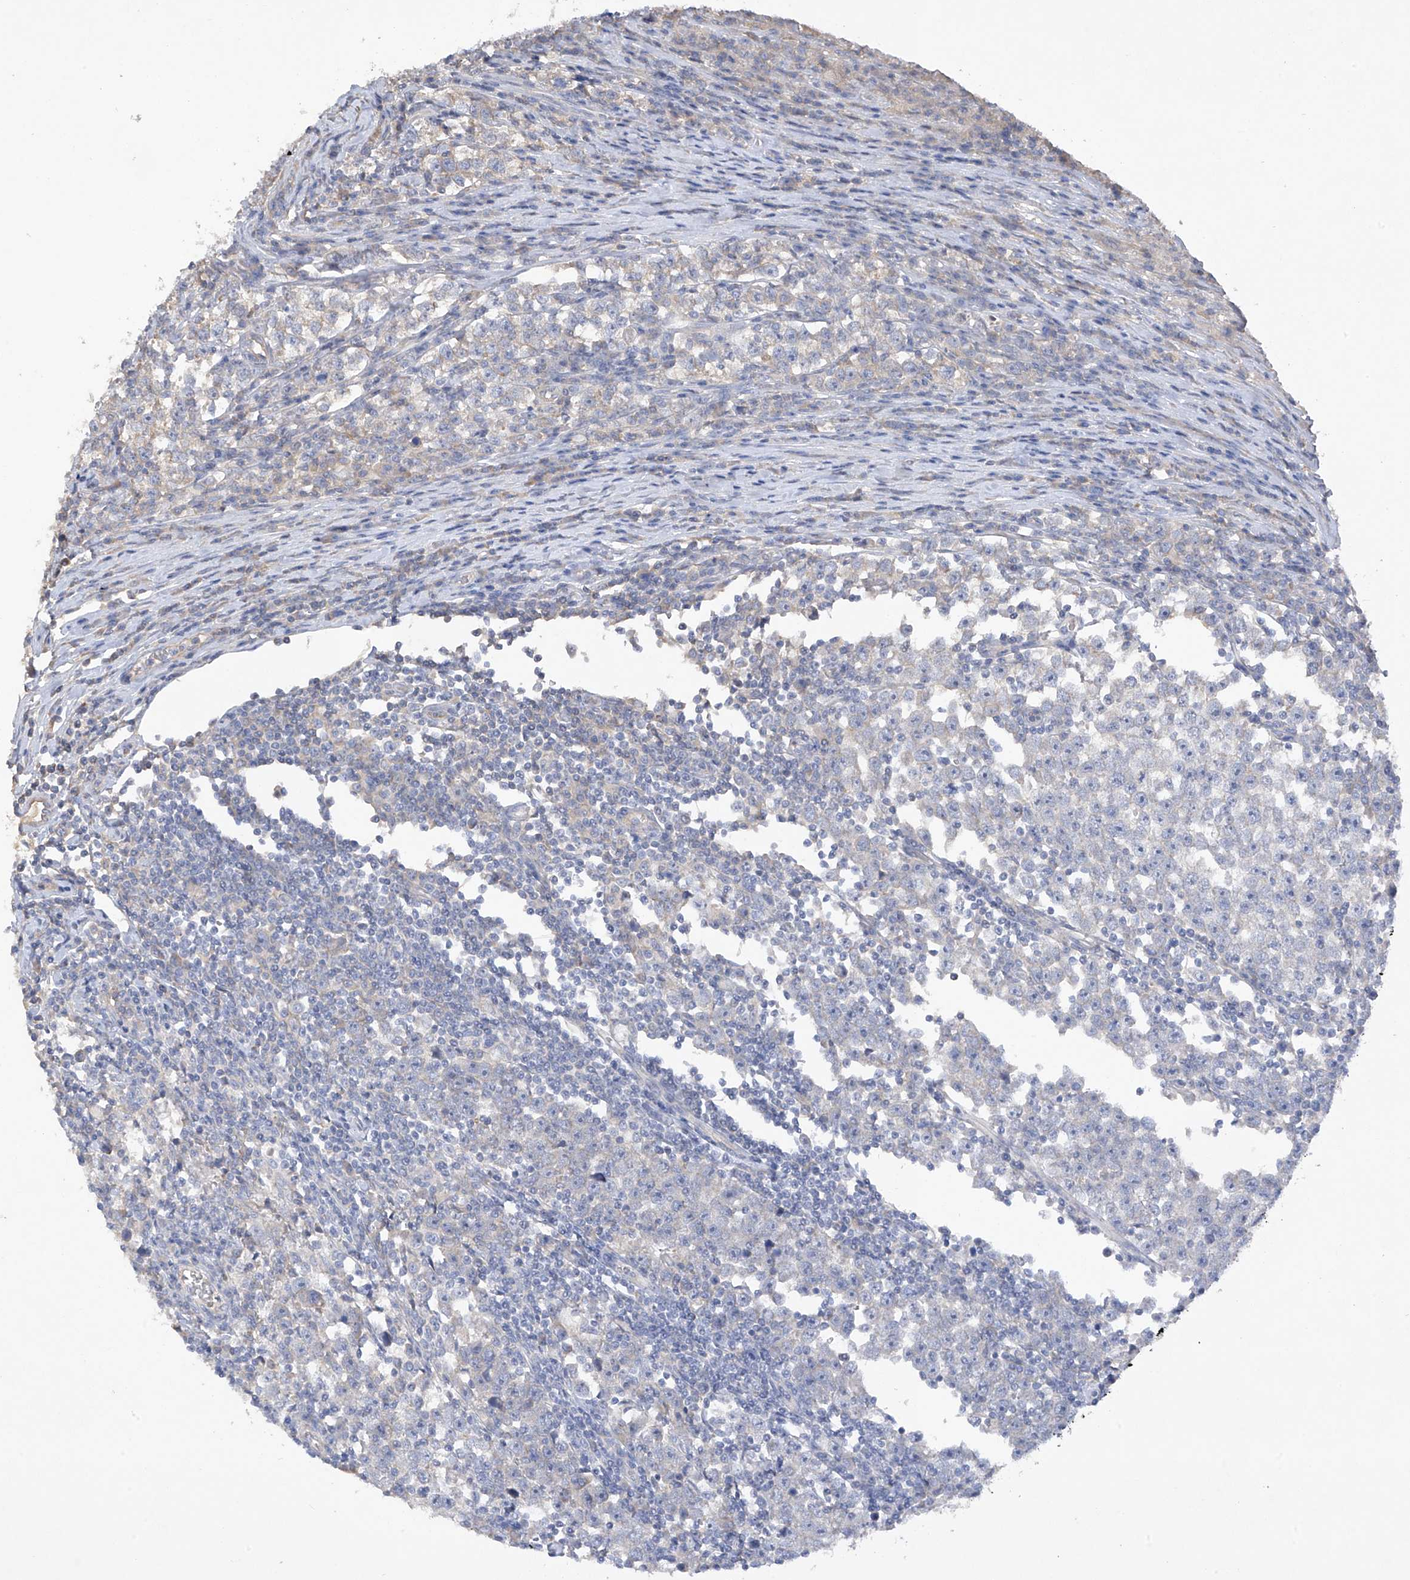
{"staining": {"intensity": "negative", "quantity": "none", "location": "none"}, "tissue": "testis cancer", "cell_type": "Tumor cells", "image_type": "cancer", "snomed": [{"axis": "morphology", "description": "Normal tissue, NOS"}, {"axis": "morphology", "description": "Seminoma, NOS"}, {"axis": "topography", "description": "Testis"}], "caption": "DAB (3,3'-diaminobenzidine) immunohistochemical staining of seminoma (testis) displays no significant positivity in tumor cells.", "gene": "PRSS12", "patient": {"sex": "male", "age": 43}}